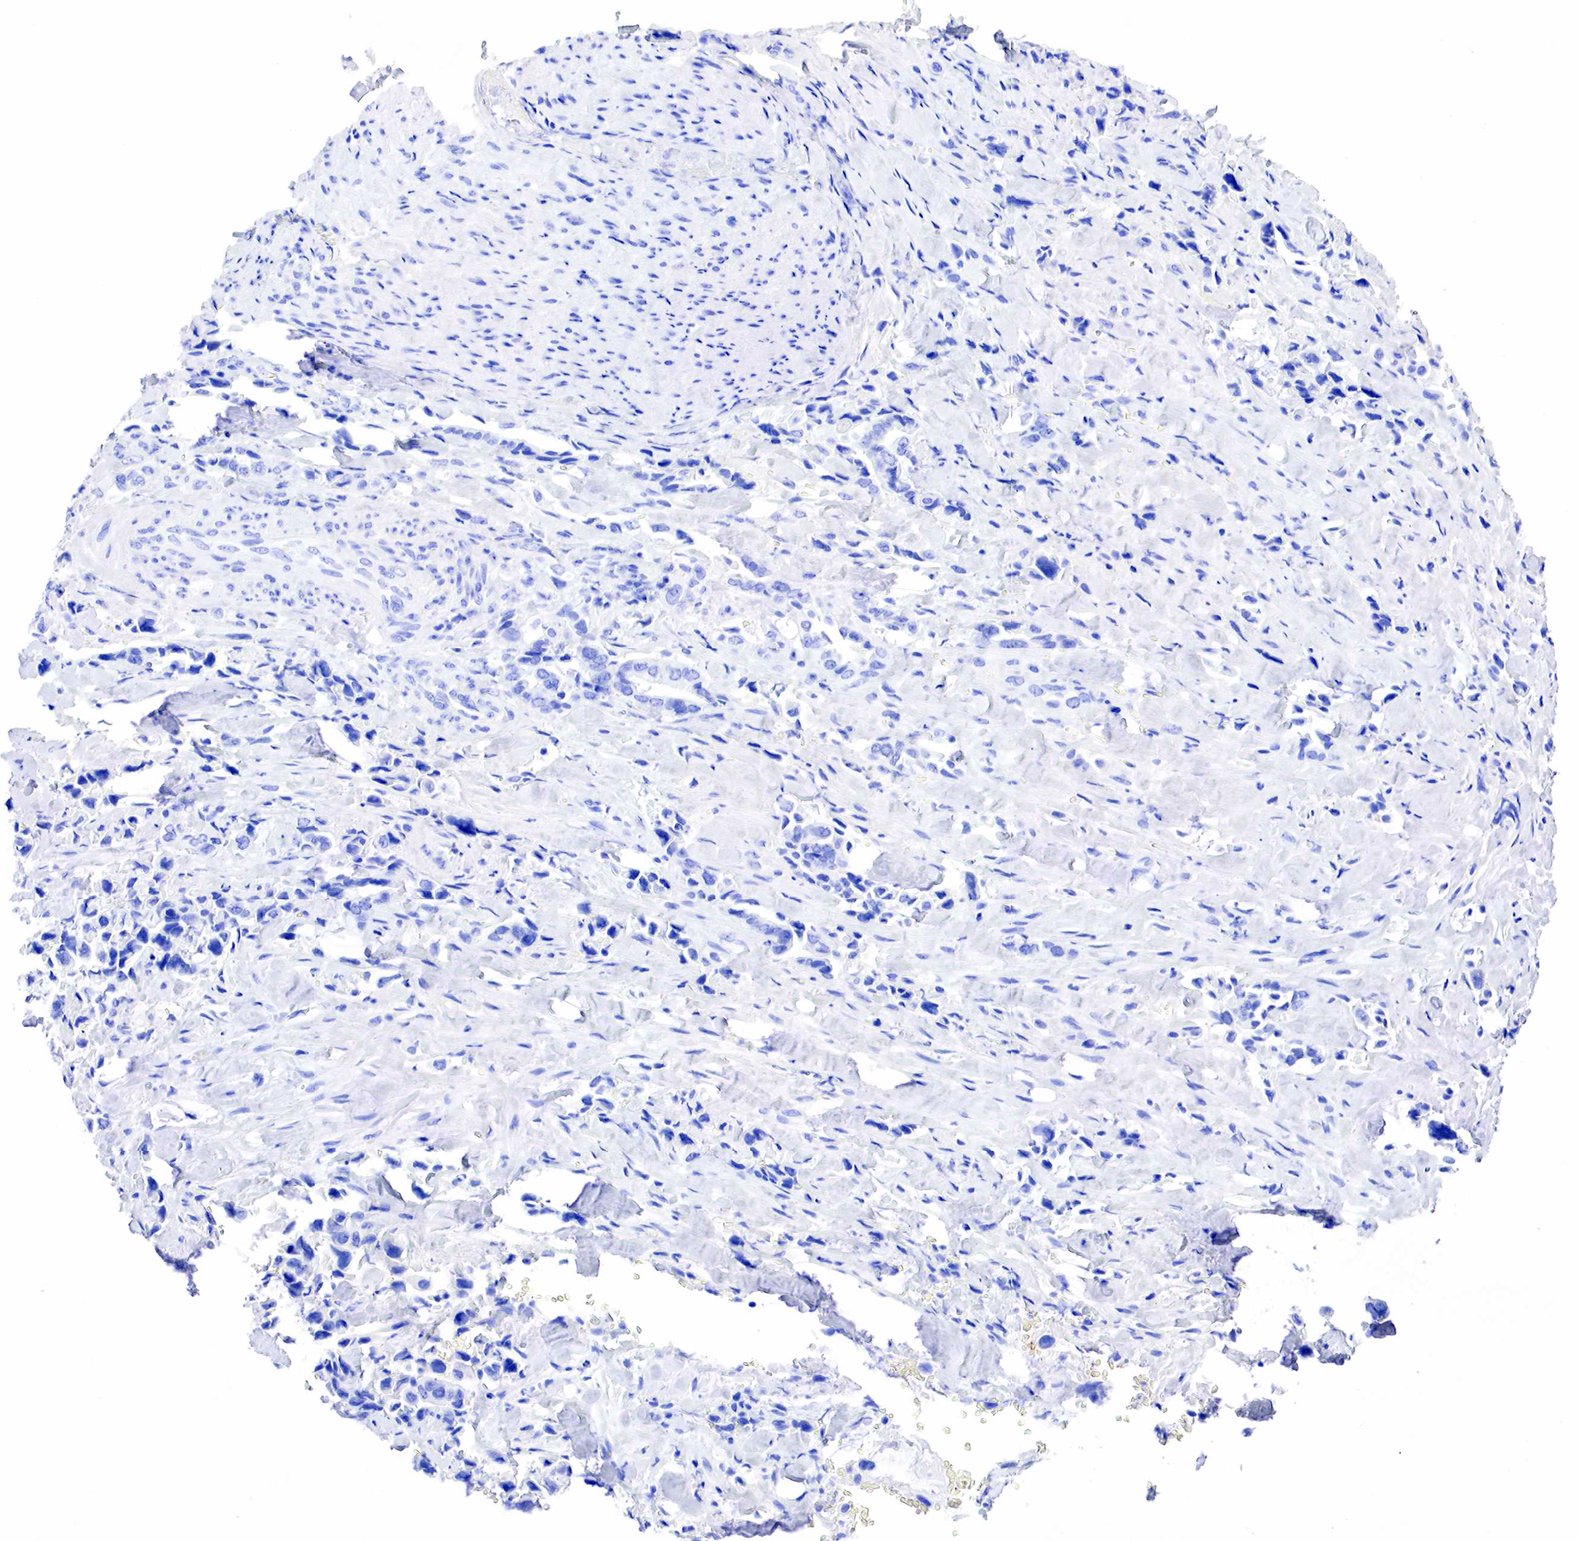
{"staining": {"intensity": "negative", "quantity": "none", "location": "none"}, "tissue": "pancreatic cancer", "cell_type": "Tumor cells", "image_type": "cancer", "snomed": [{"axis": "morphology", "description": "Adenocarcinoma, NOS"}, {"axis": "topography", "description": "Pancreas"}], "caption": "Immunohistochemistry micrograph of neoplastic tissue: adenocarcinoma (pancreatic) stained with DAB shows no significant protein expression in tumor cells.", "gene": "KLK3", "patient": {"sex": "male", "age": 69}}